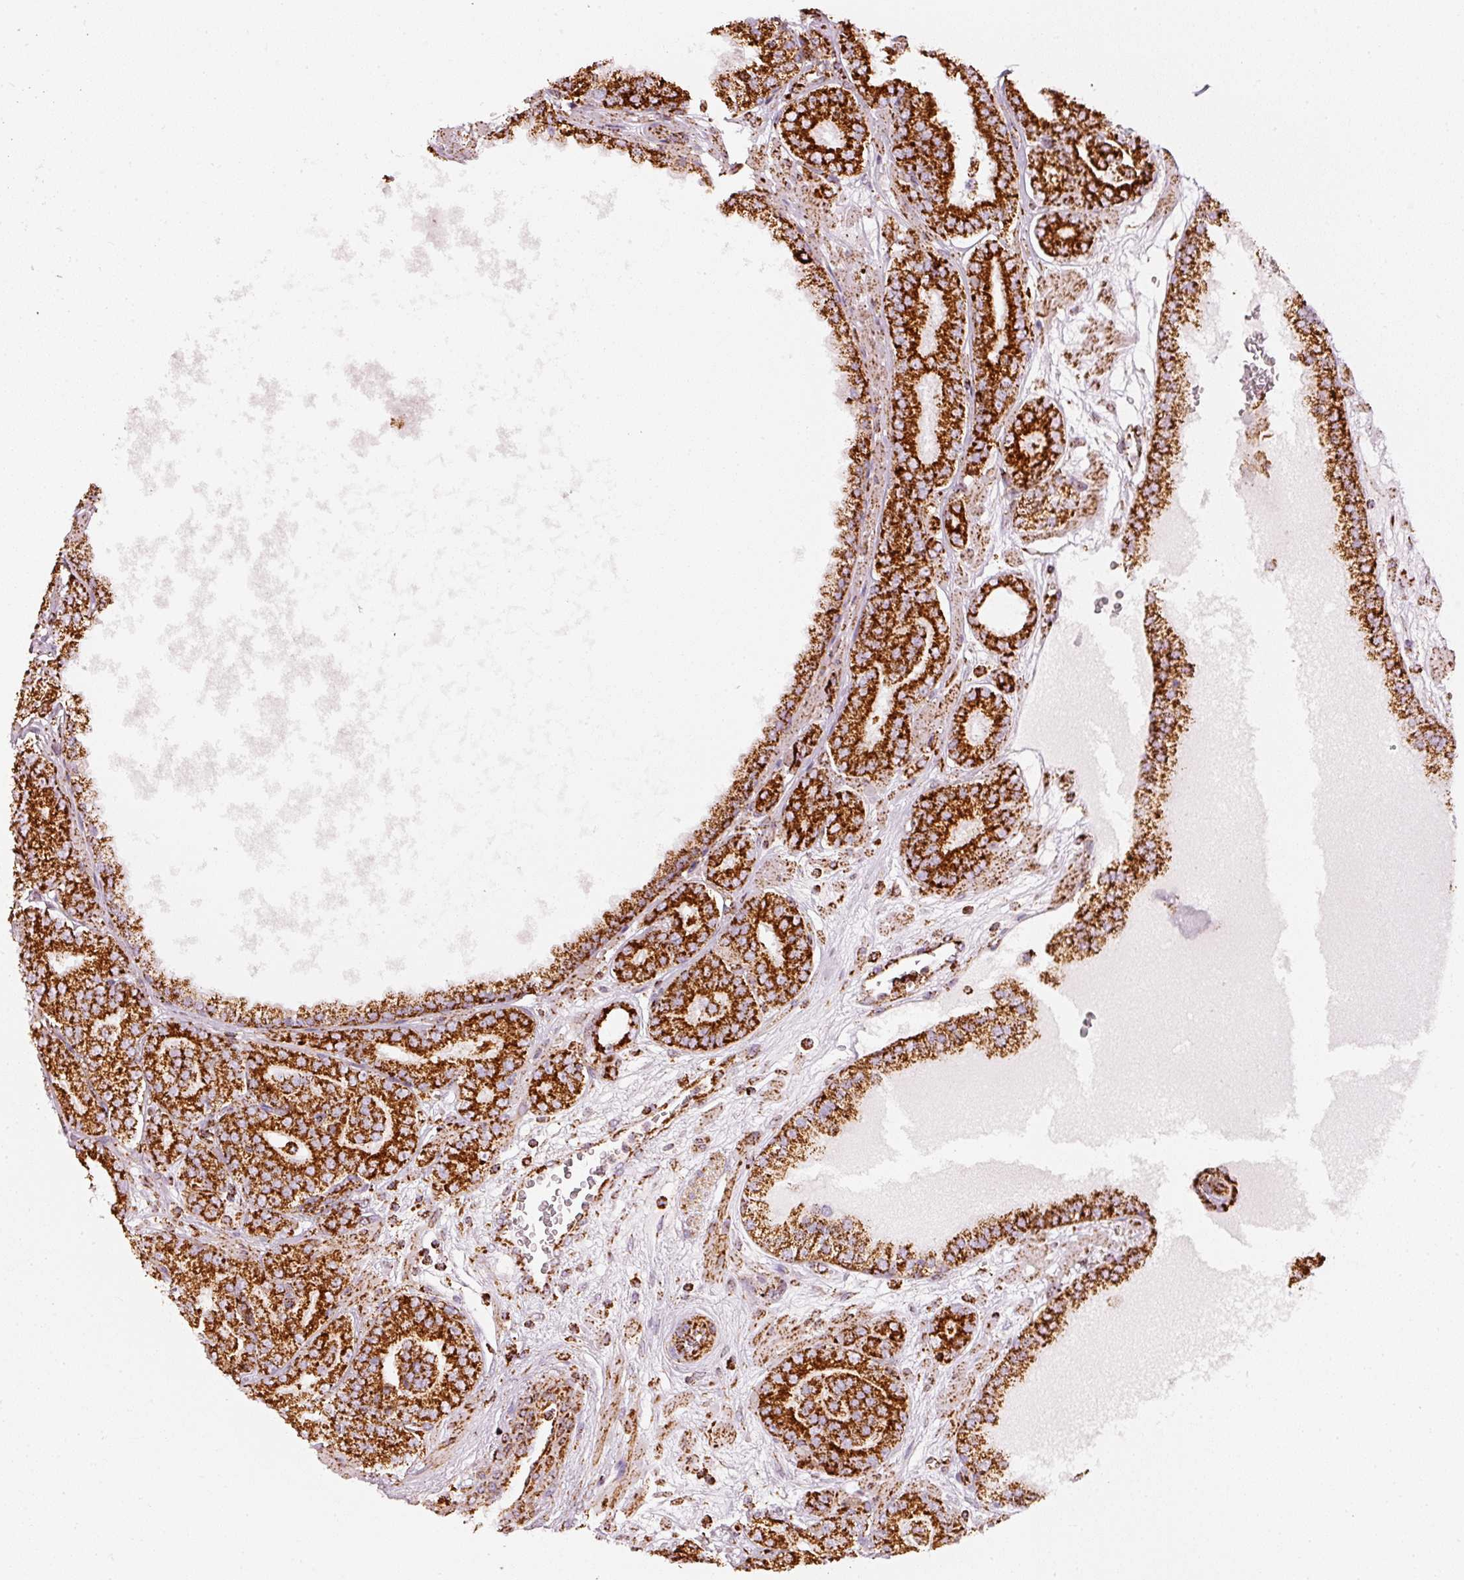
{"staining": {"intensity": "strong", "quantity": ">75%", "location": "cytoplasmic/membranous"}, "tissue": "prostate cancer", "cell_type": "Tumor cells", "image_type": "cancer", "snomed": [{"axis": "morphology", "description": "Adenocarcinoma, High grade"}, {"axis": "topography", "description": "Prostate"}], "caption": "Human prostate cancer stained with a brown dye displays strong cytoplasmic/membranous positive positivity in about >75% of tumor cells.", "gene": "MT-CO2", "patient": {"sex": "male", "age": 66}}